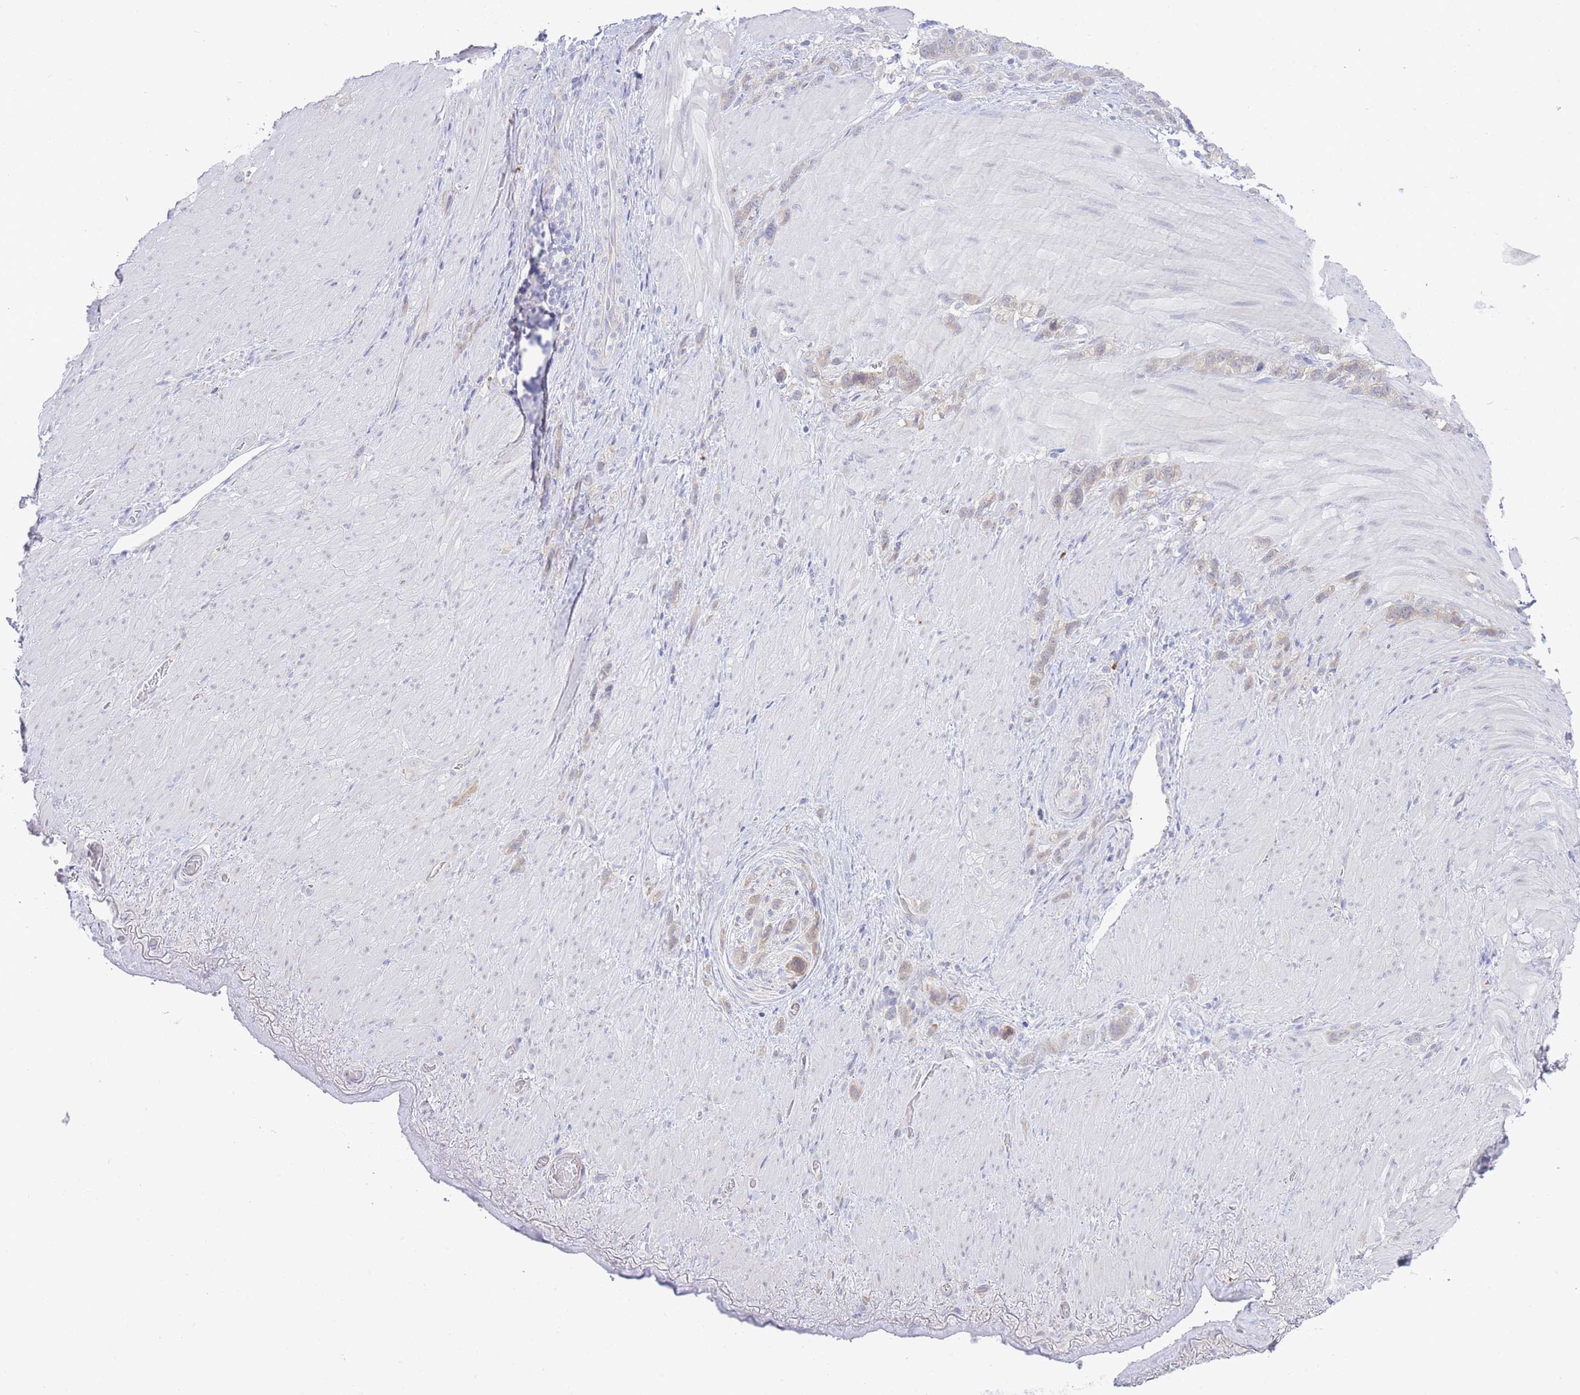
{"staining": {"intensity": "weak", "quantity": "<25%", "location": "cytoplasmic/membranous"}, "tissue": "stomach cancer", "cell_type": "Tumor cells", "image_type": "cancer", "snomed": [{"axis": "morphology", "description": "Adenocarcinoma, NOS"}, {"axis": "topography", "description": "Stomach"}], "caption": "Tumor cells show no significant expression in stomach cancer (adenocarcinoma).", "gene": "ZNF510", "patient": {"sex": "female", "age": 65}}